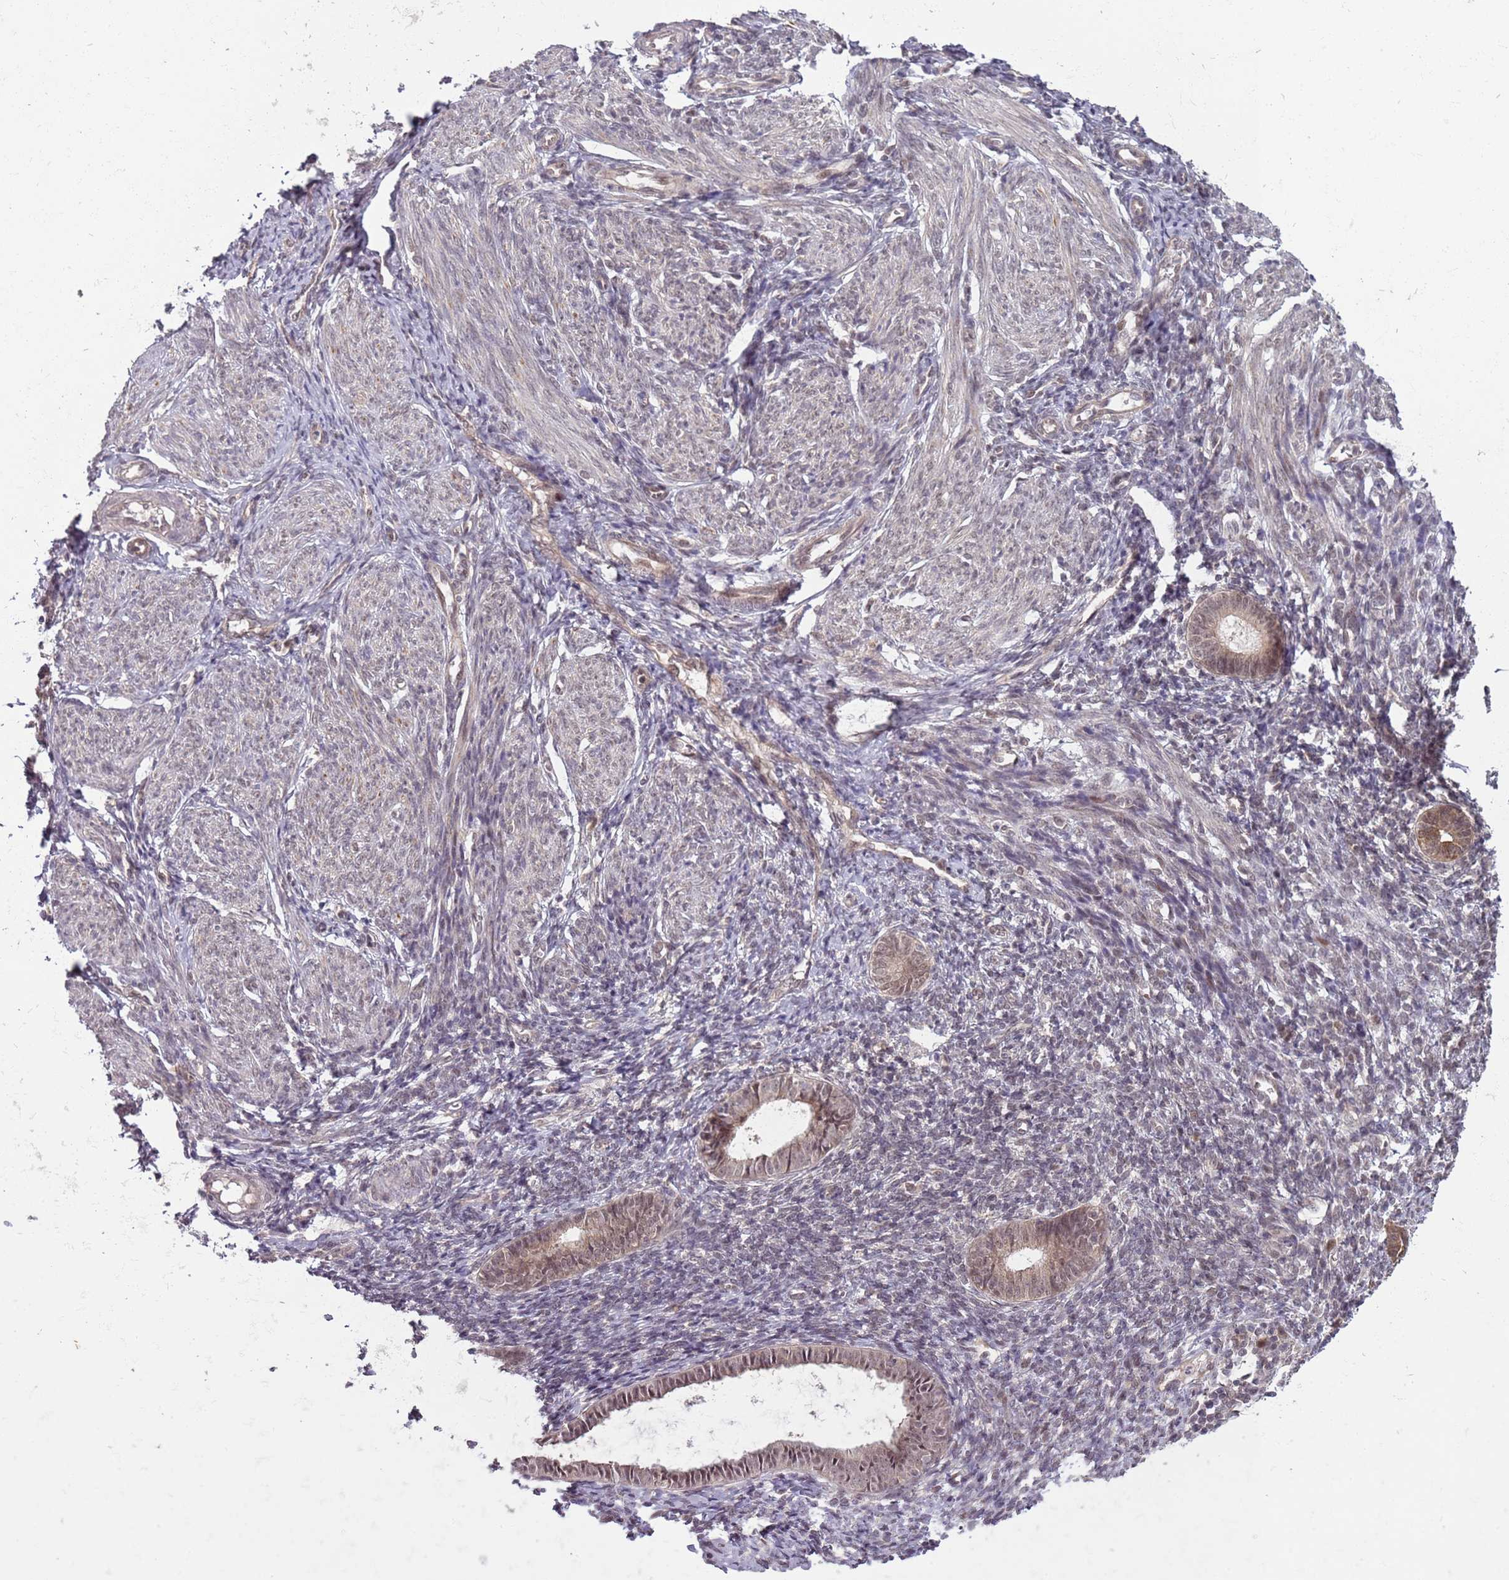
{"staining": {"intensity": "weak", "quantity": ">75%", "location": "cytoplasmic/membranous,nuclear"}, "tissue": "endometrium", "cell_type": "Cells in endometrial stroma", "image_type": "normal", "snomed": [{"axis": "morphology", "description": "Normal tissue, NOS"}, {"axis": "morphology", "description": "Adenocarcinoma, NOS"}, {"axis": "topography", "description": "Endometrium"}], "caption": "Immunohistochemistry staining of normal endometrium, which demonstrates low levels of weak cytoplasmic/membranous,nuclear positivity in about >75% of cells in endometrial stroma indicating weak cytoplasmic/membranous,nuclear protein staining. The staining was performed using DAB (brown) for protein detection and nuclei were counterstained in hematoxylin (blue).", "gene": "ADAMTS3", "patient": {"sex": "female", "age": 57}}